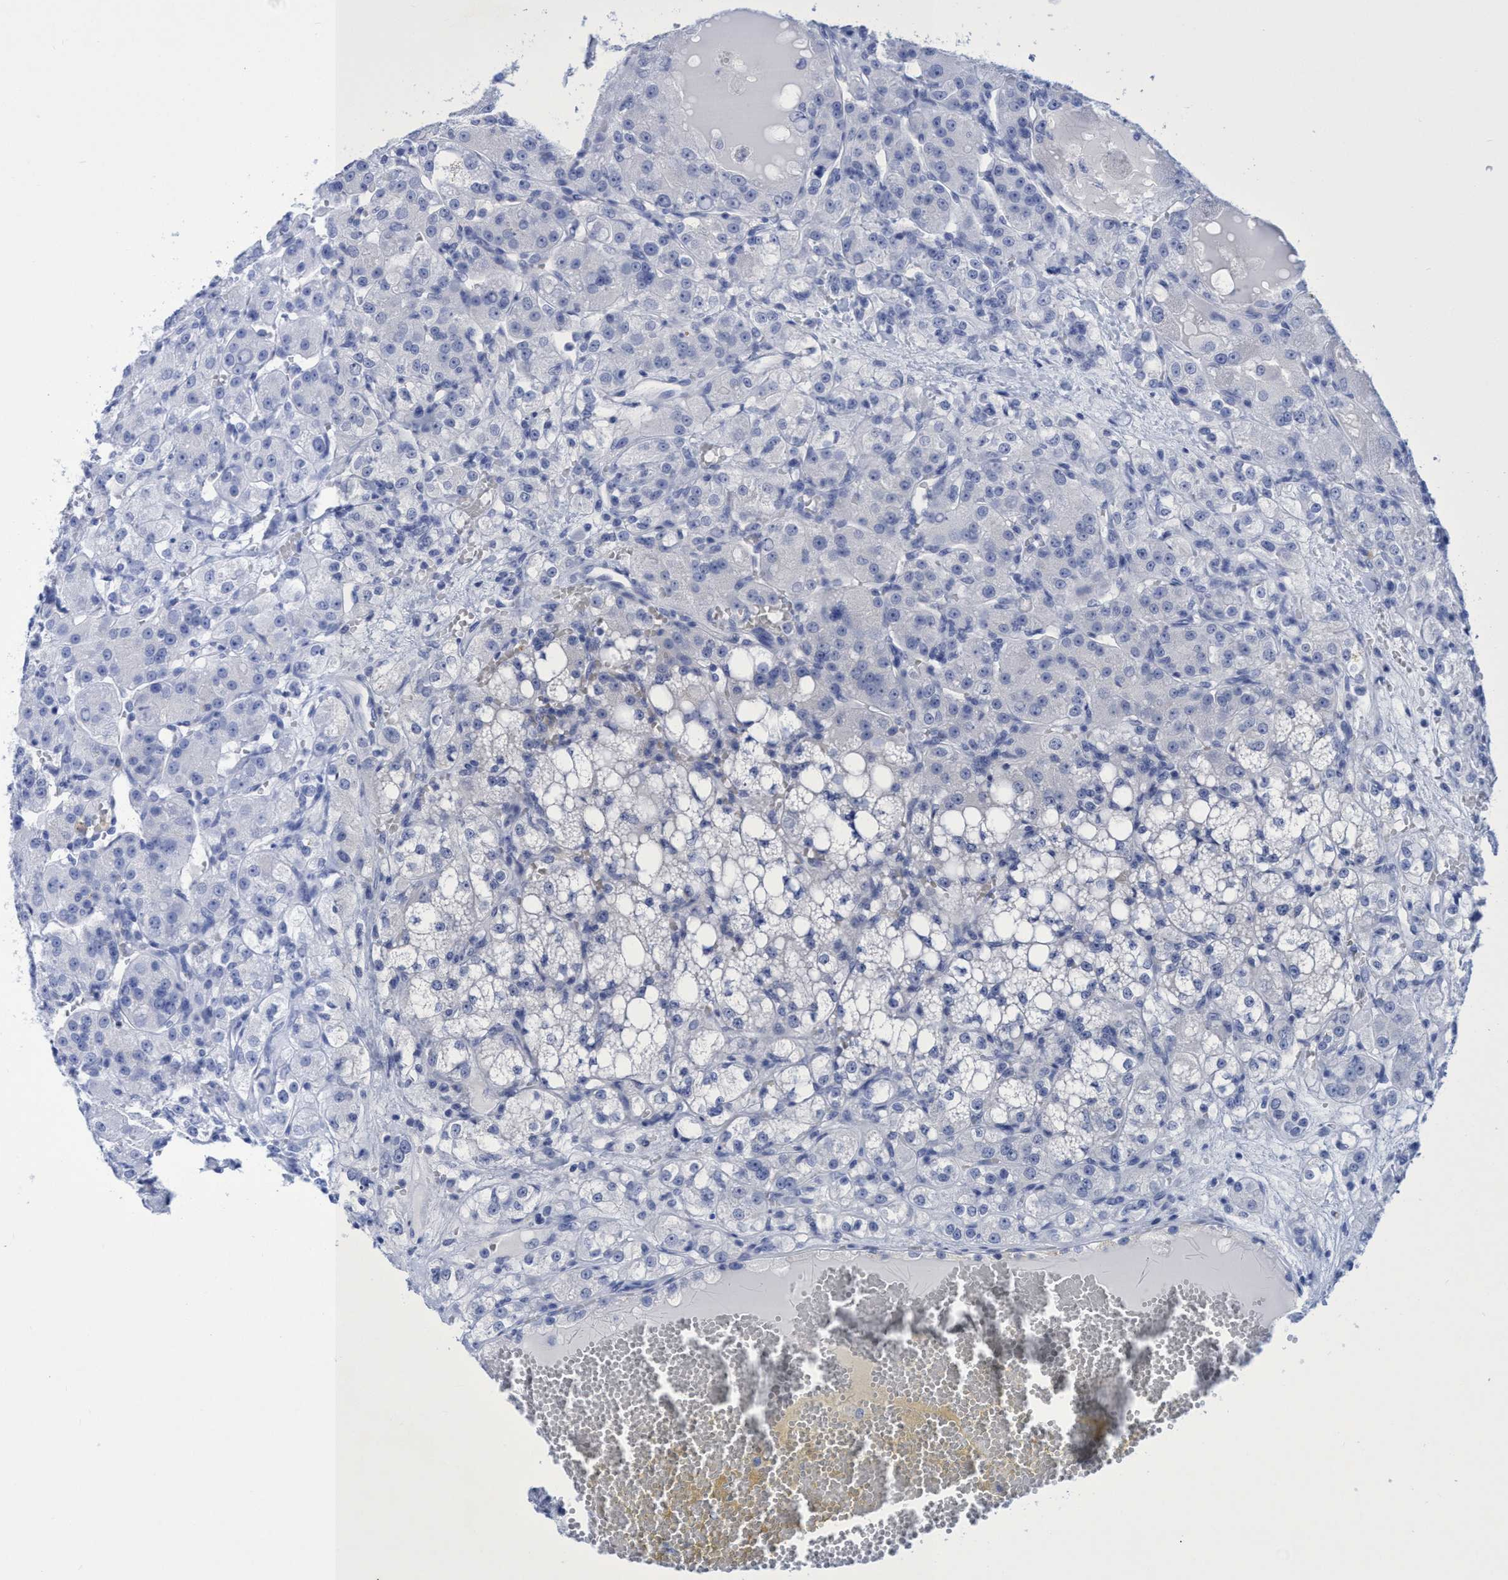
{"staining": {"intensity": "negative", "quantity": "none", "location": "none"}, "tissue": "renal cancer", "cell_type": "Tumor cells", "image_type": "cancer", "snomed": [{"axis": "morphology", "description": "Normal tissue, NOS"}, {"axis": "morphology", "description": "Adenocarcinoma, NOS"}, {"axis": "topography", "description": "Kidney"}], "caption": "Adenocarcinoma (renal) was stained to show a protein in brown. There is no significant staining in tumor cells.", "gene": "INSL6", "patient": {"sex": "male", "age": 61}}